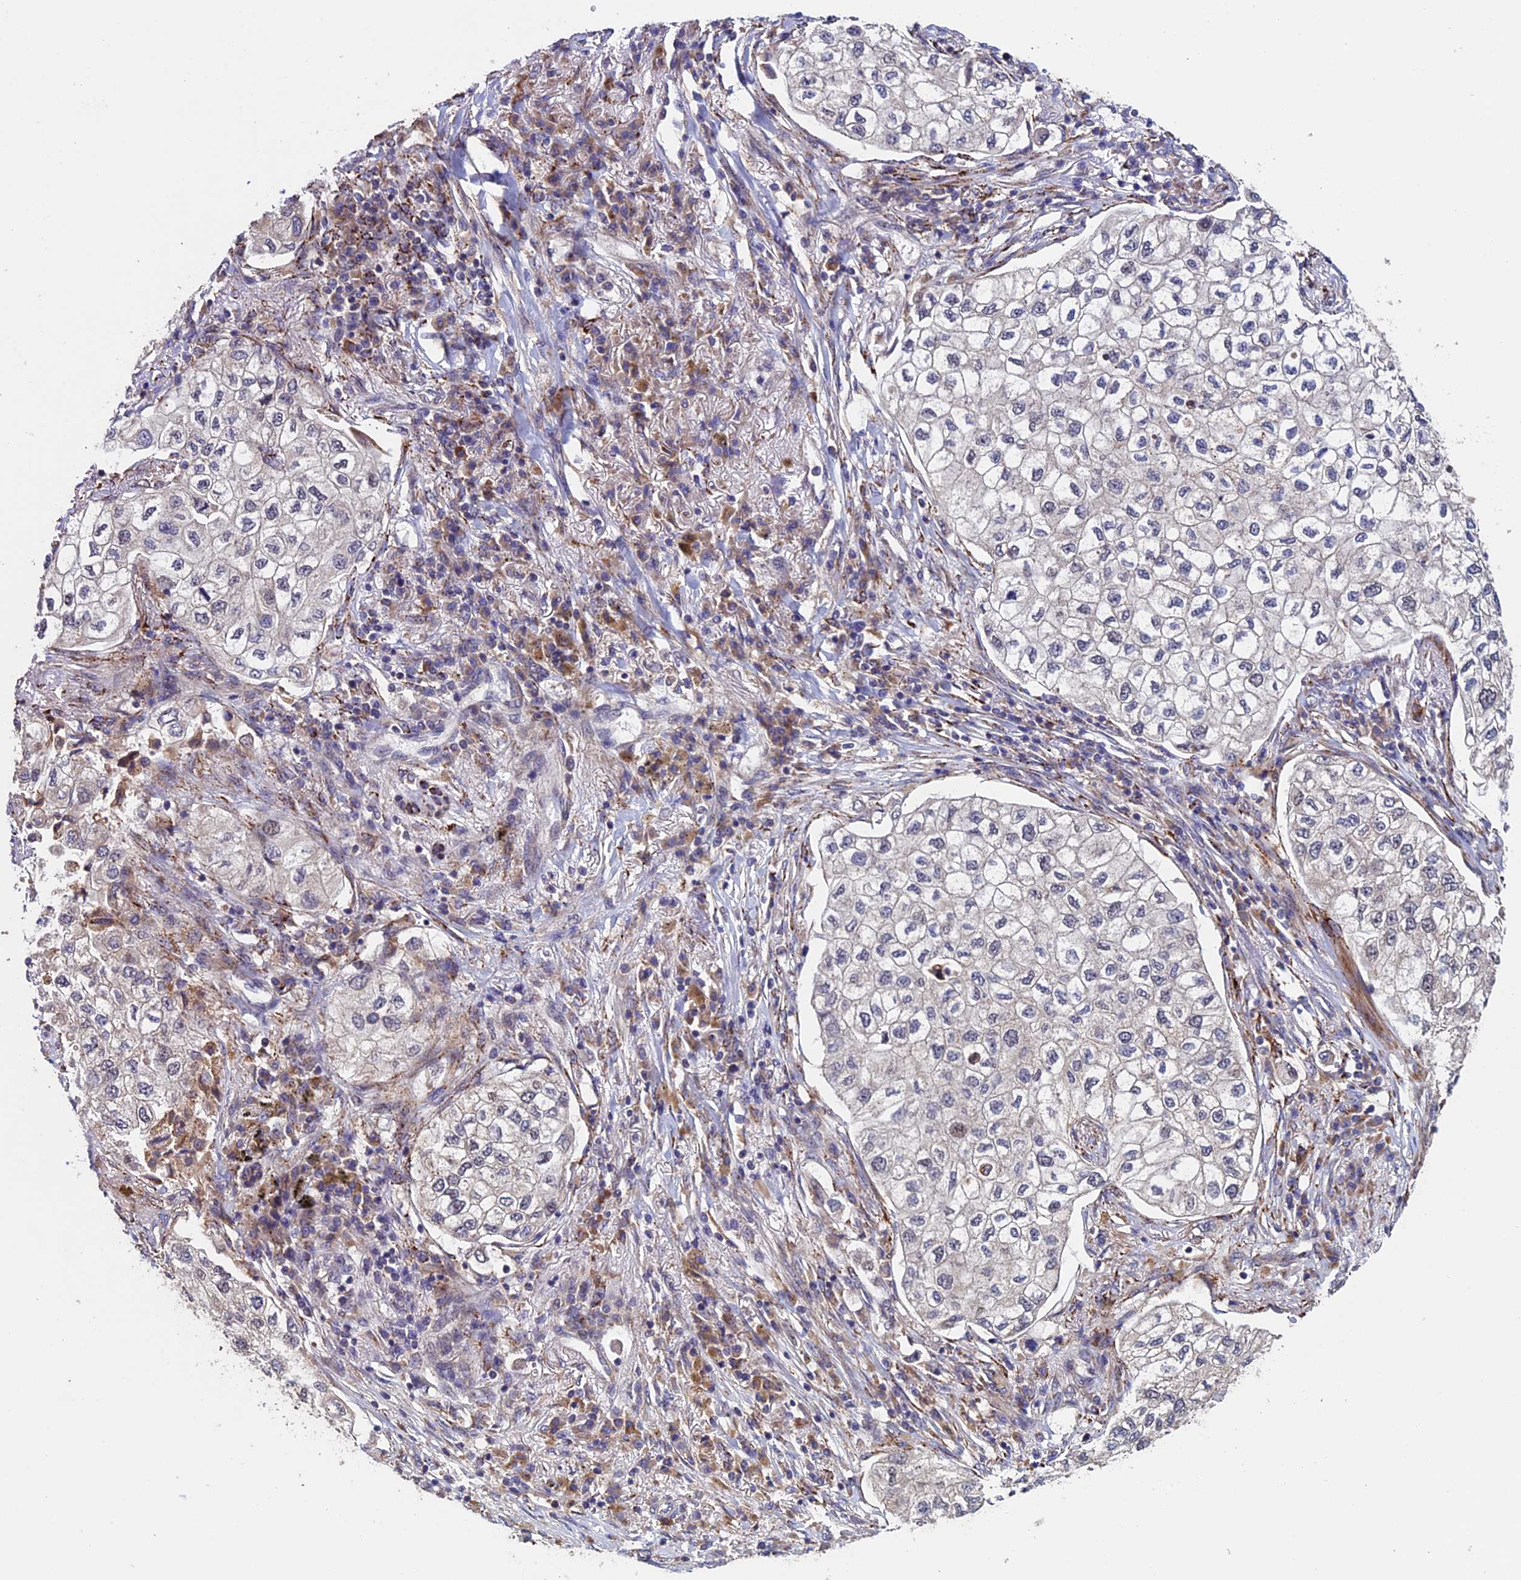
{"staining": {"intensity": "negative", "quantity": "none", "location": "none"}, "tissue": "lung cancer", "cell_type": "Tumor cells", "image_type": "cancer", "snomed": [{"axis": "morphology", "description": "Adenocarcinoma, NOS"}, {"axis": "topography", "description": "Lung"}], "caption": "Lung cancer was stained to show a protein in brown. There is no significant staining in tumor cells.", "gene": "RNF17", "patient": {"sex": "male", "age": 63}}